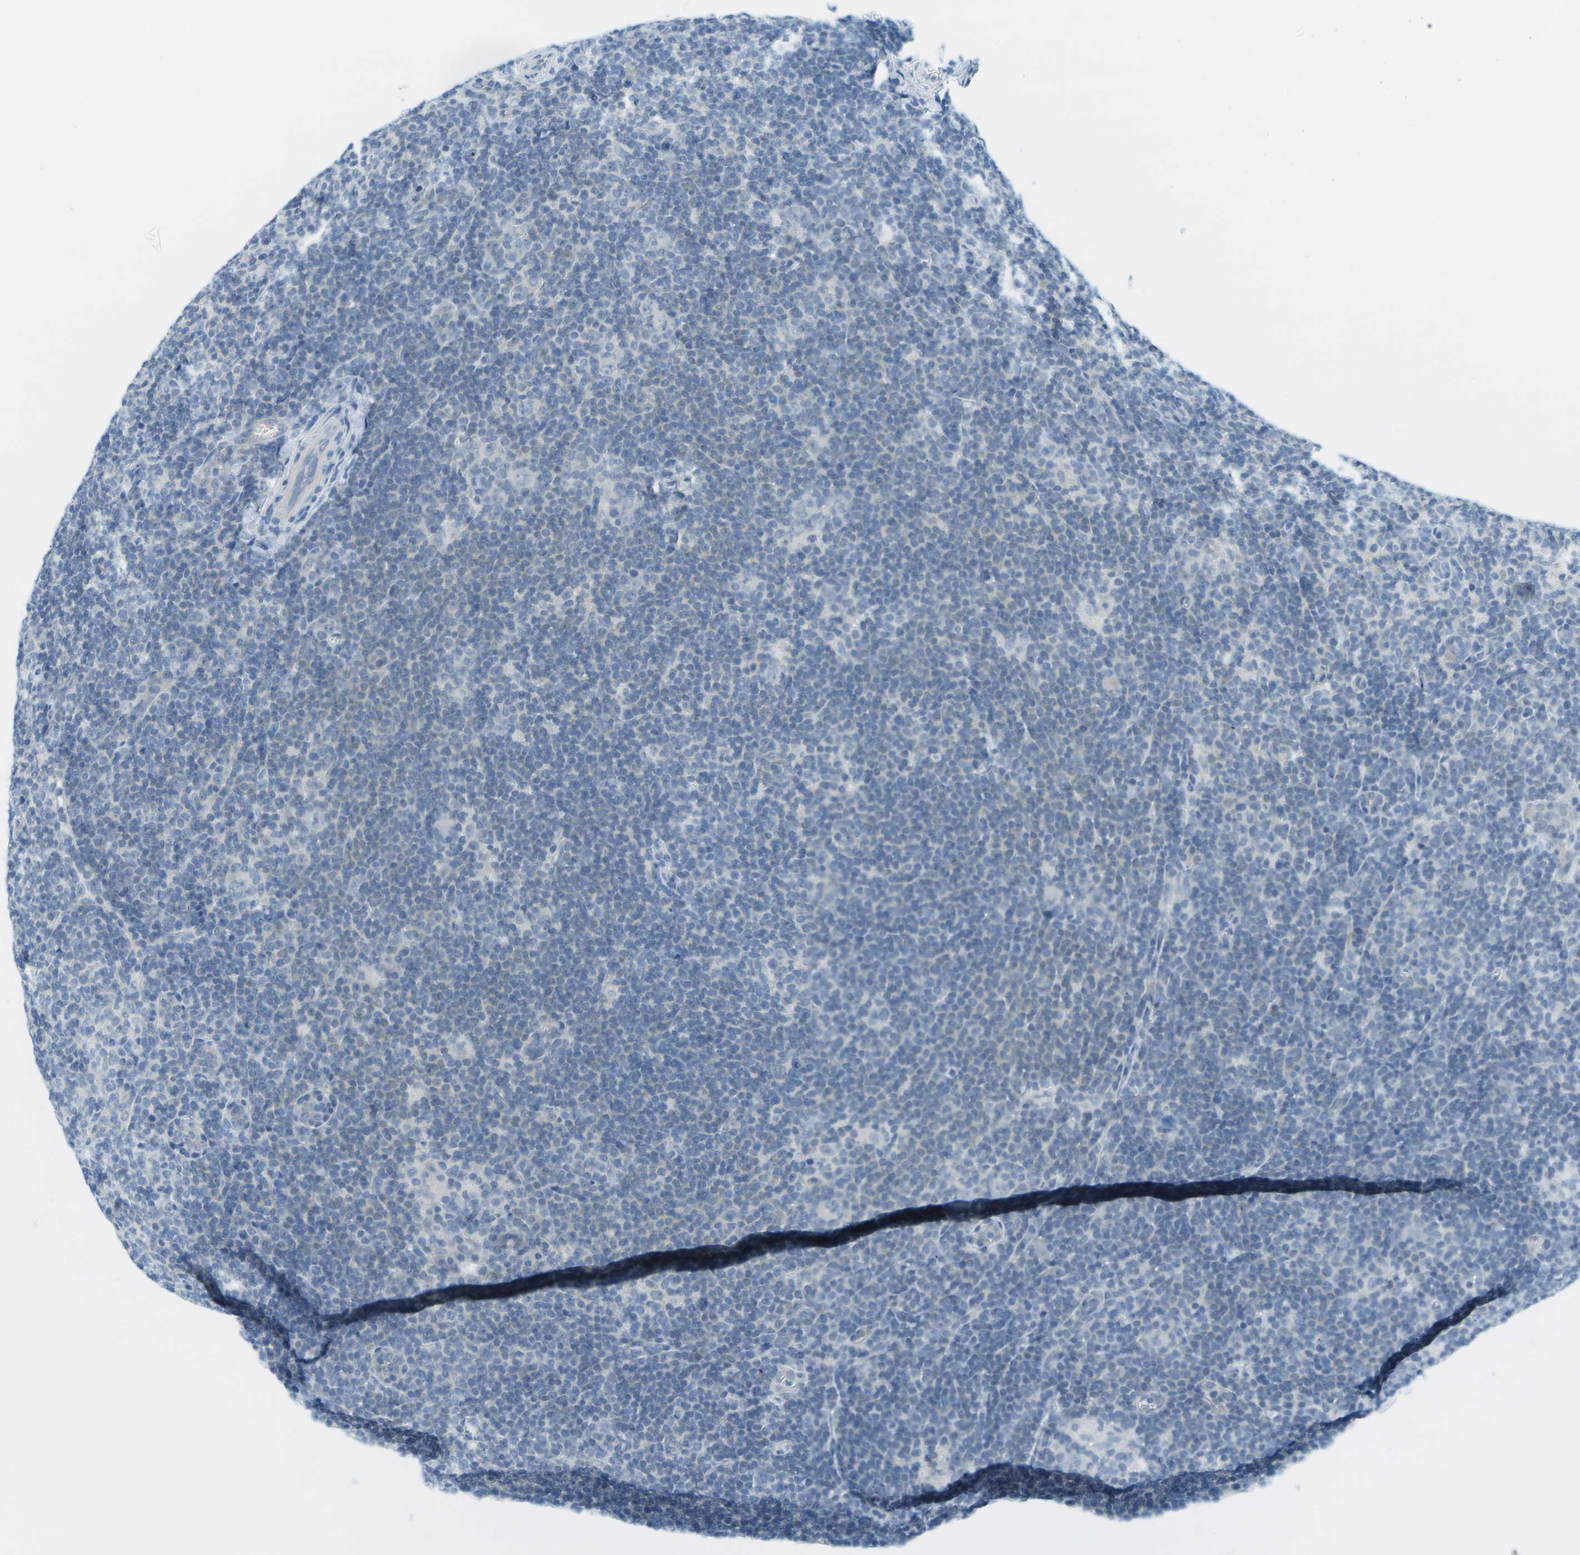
{"staining": {"intensity": "negative", "quantity": "none", "location": "none"}, "tissue": "lymphoma", "cell_type": "Tumor cells", "image_type": "cancer", "snomed": [{"axis": "morphology", "description": "Hodgkin's disease, NOS"}, {"axis": "topography", "description": "Lymph node"}], "caption": "Hodgkin's disease was stained to show a protein in brown. There is no significant expression in tumor cells.", "gene": "SMYD5", "patient": {"sex": "female", "age": 57}}